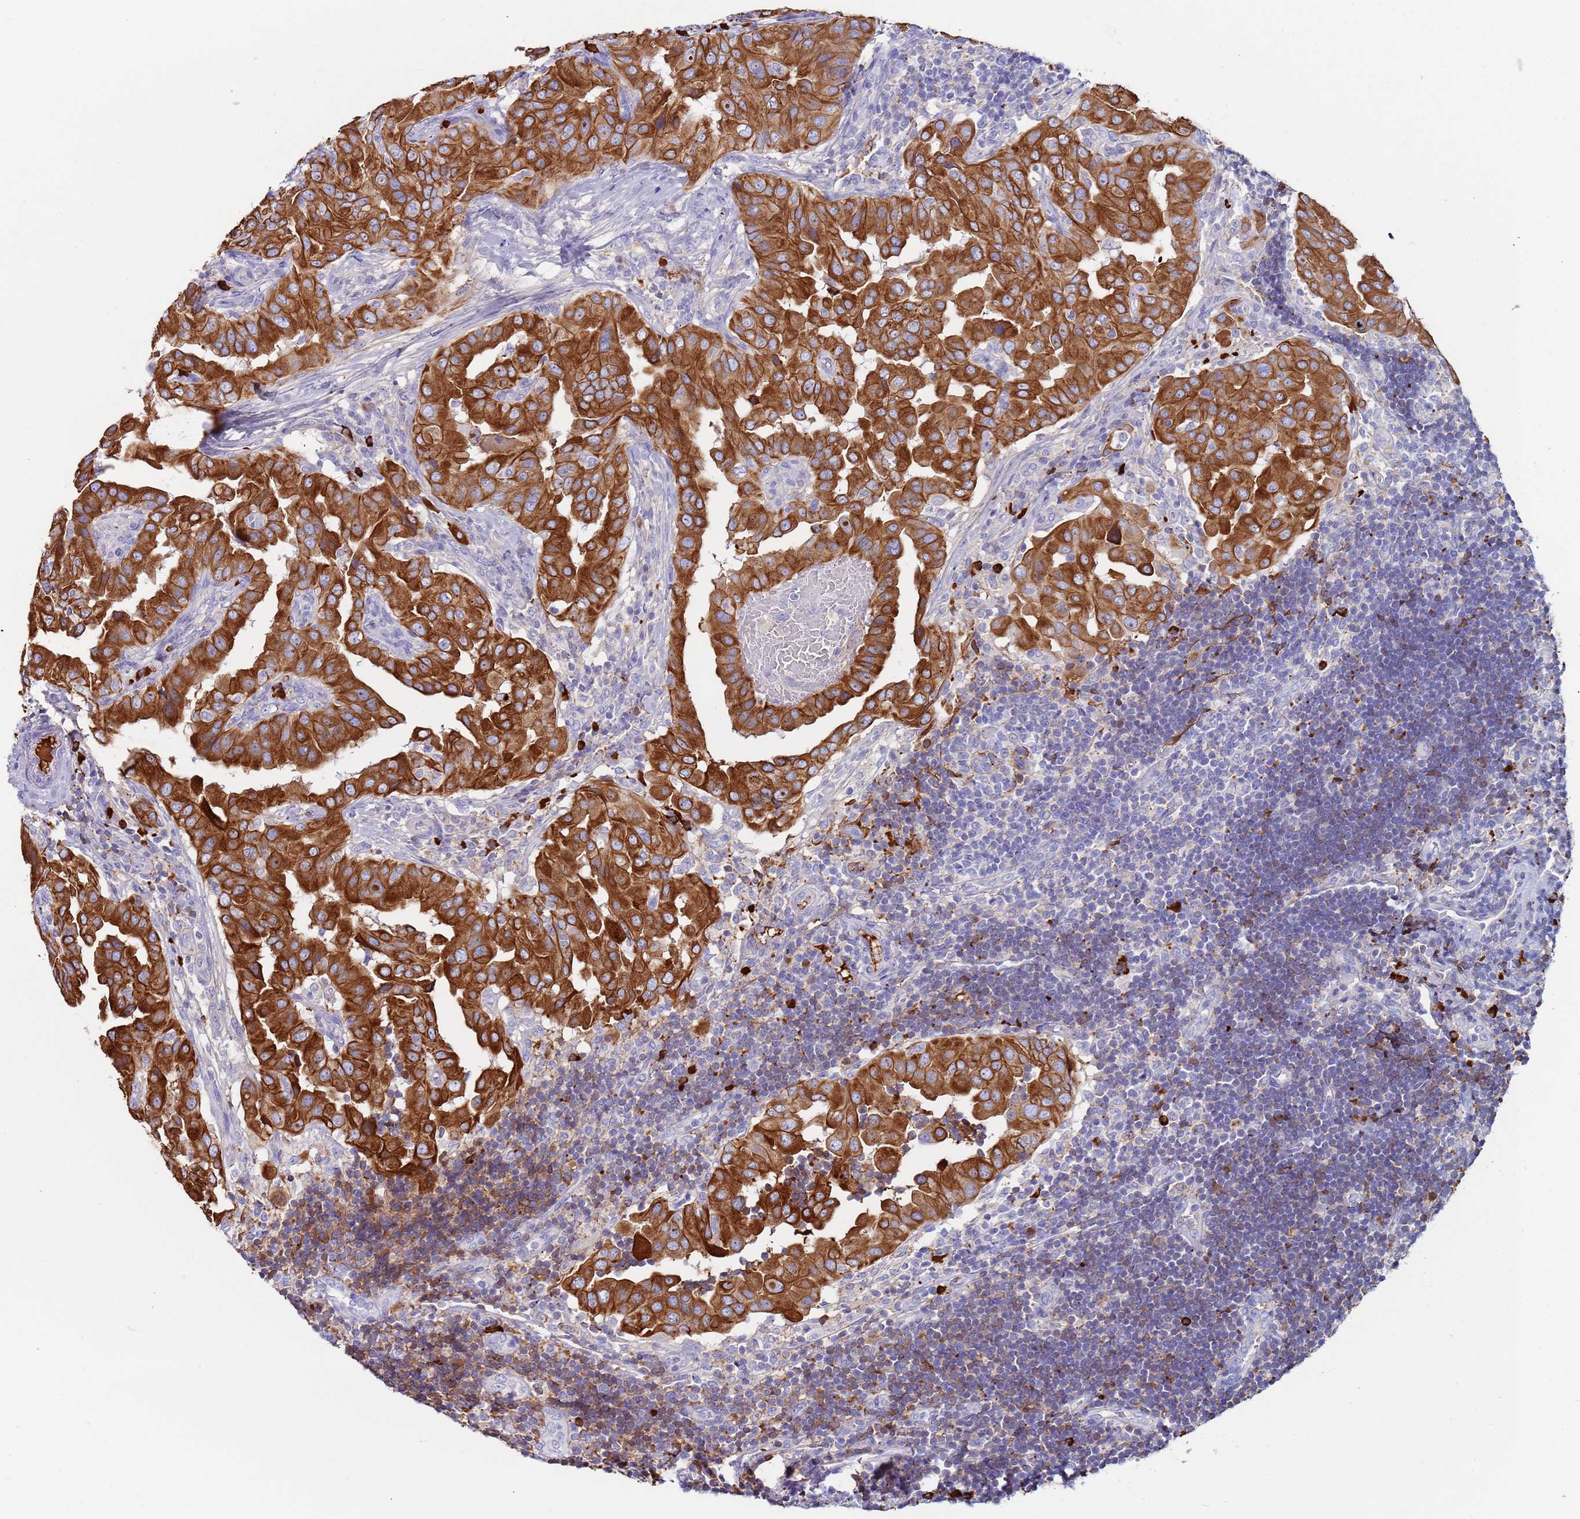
{"staining": {"intensity": "strong", "quantity": ">75%", "location": "cytoplasmic/membranous"}, "tissue": "thyroid cancer", "cell_type": "Tumor cells", "image_type": "cancer", "snomed": [{"axis": "morphology", "description": "Papillary adenocarcinoma, NOS"}, {"axis": "topography", "description": "Thyroid gland"}], "caption": "DAB (3,3'-diaminobenzidine) immunohistochemical staining of human thyroid cancer (papillary adenocarcinoma) reveals strong cytoplasmic/membranous protein expression in about >75% of tumor cells.", "gene": "CYSLTR2", "patient": {"sex": "male", "age": 33}}